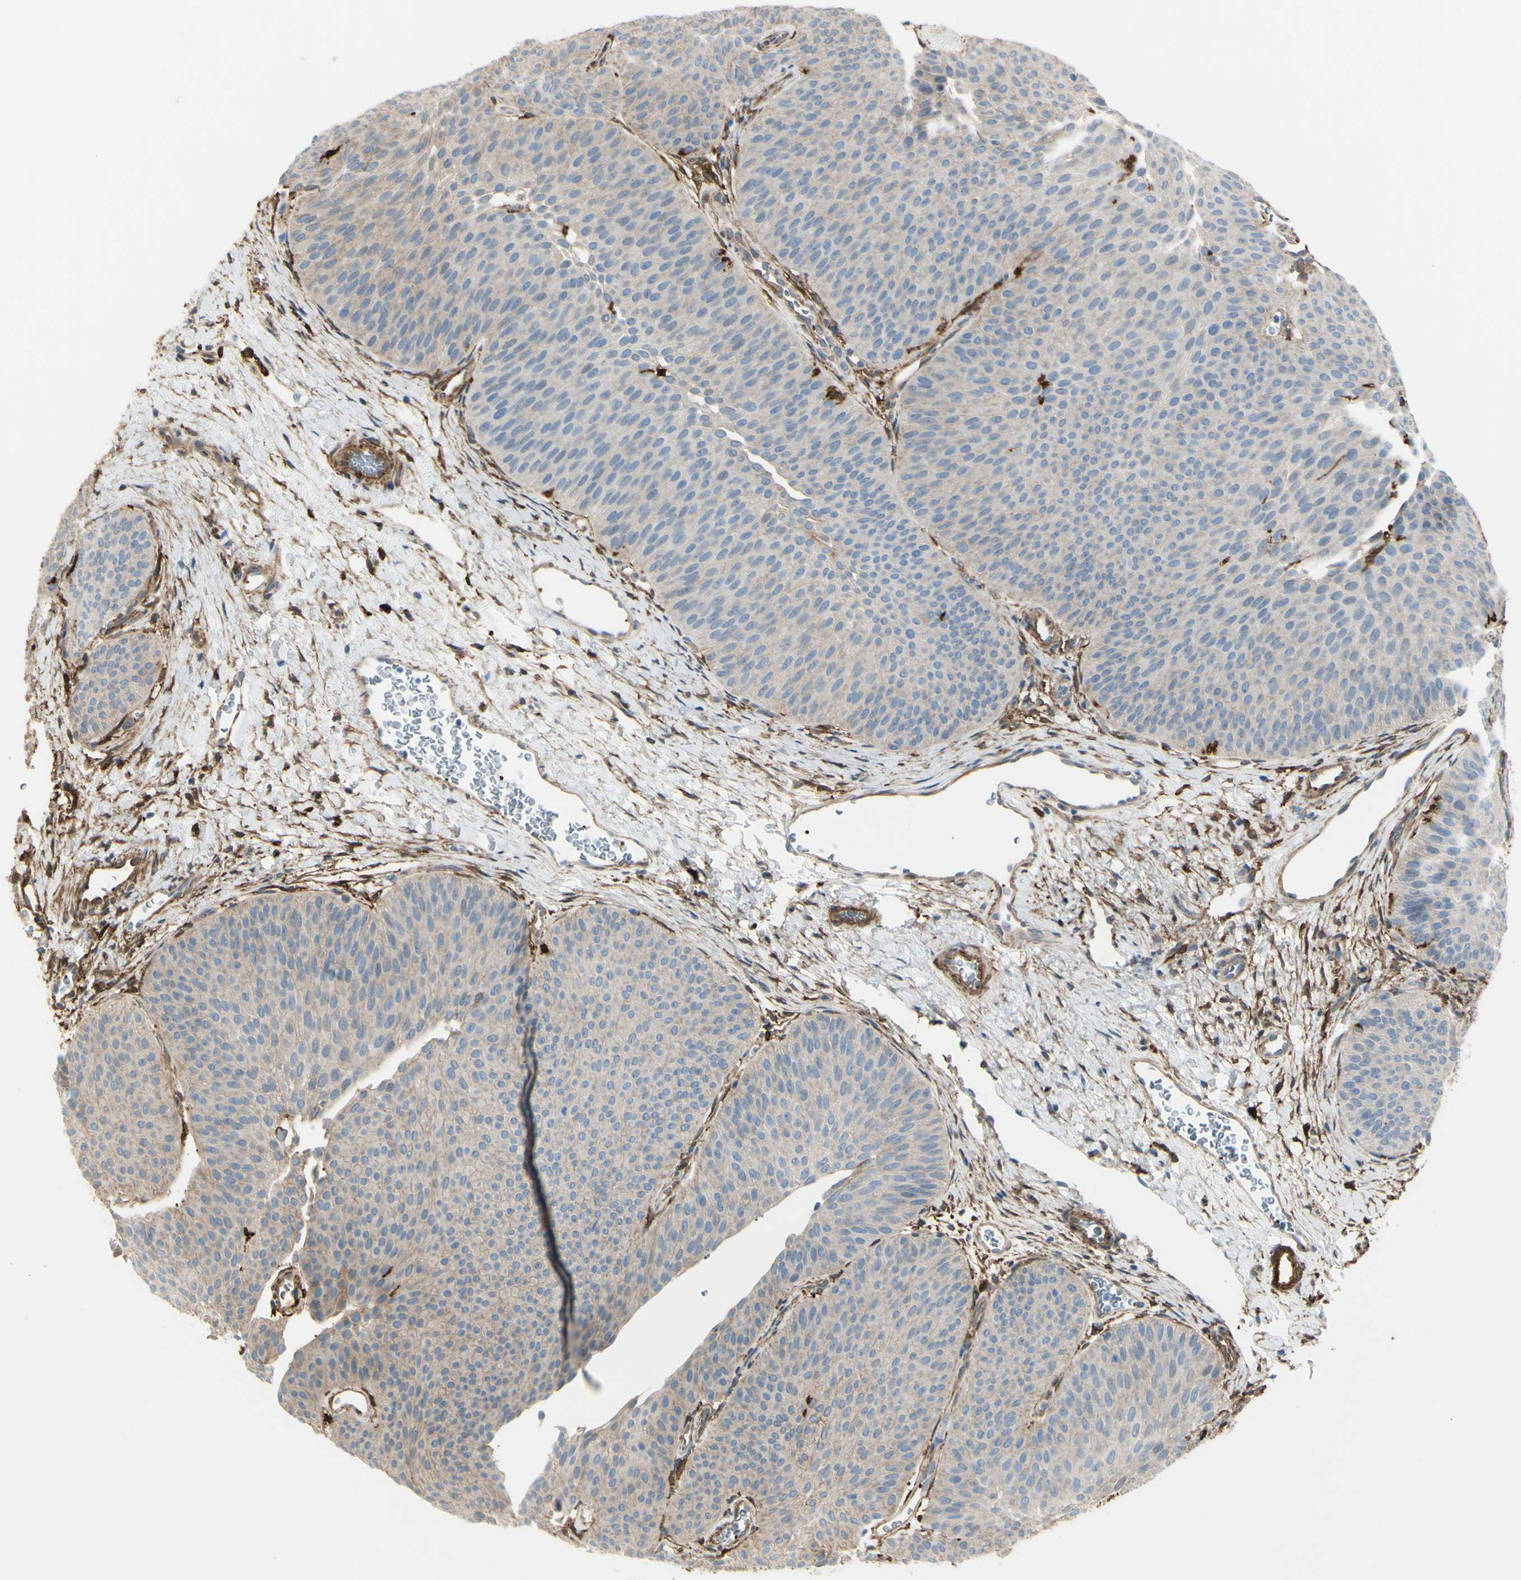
{"staining": {"intensity": "weak", "quantity": ">75%", "location": "cytoplasmic/membranous"}, "tissue": "urothelial cancer", "cell_type": "Tumor cells", "image_type": "cancer", "snomed": [{"axis": "morphology", "description": "Urothelial carcinoma, Low grade"}, {"axis": "topography", "description": "Urinary bladder"}], "caption": "About >75% of tumor cells in urothelial carcinoma (low-grade) show weak cytoplasmic/membranous protein positivity as visualized by brown immunohistochemical staining.", "gene": "GSN", "patient": {"sex": "female", "age": 60}}